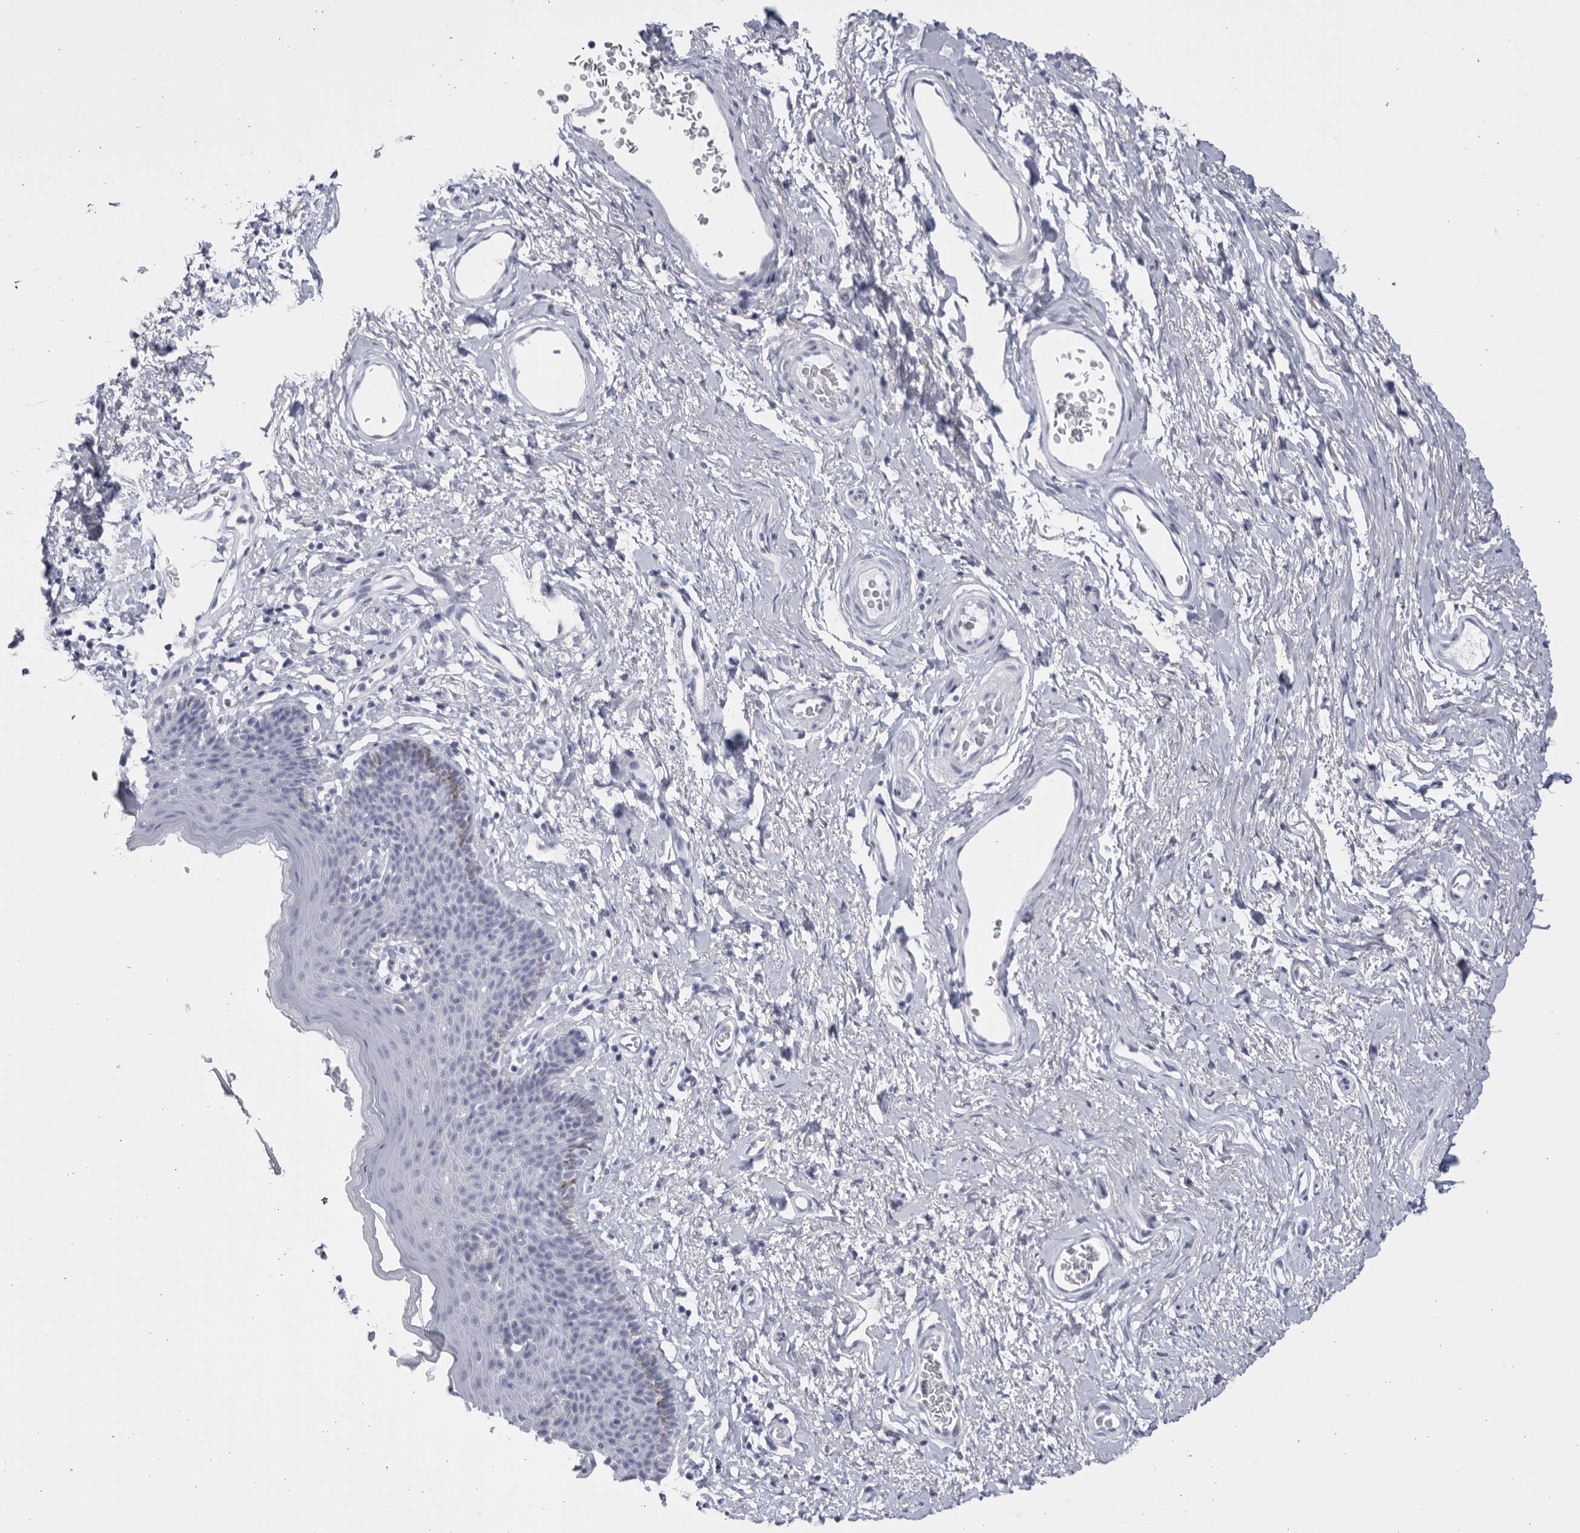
{"staining": {"intensity": "negative", "quantity": "none", "location": "none"}, "tissue": "skin", "cell_type": "Epidermal cells", "image_type": "normal", "snomed": [{"axis": "morphology", "description": "Normal tissue, NOS"}, {"axis": "topography", "description": "Vulva"}], "caption": "The image displays no significant staining in epidermal cells of skin. Brightfield microscopy of immunohistochemistry stained with DAB (3,3'-diaminobenzidine) (brown) and hematoxylin (blue), captured at high magnification.", "gene": "CCDC181", "patient": {"sex": "female", "age": 66}}